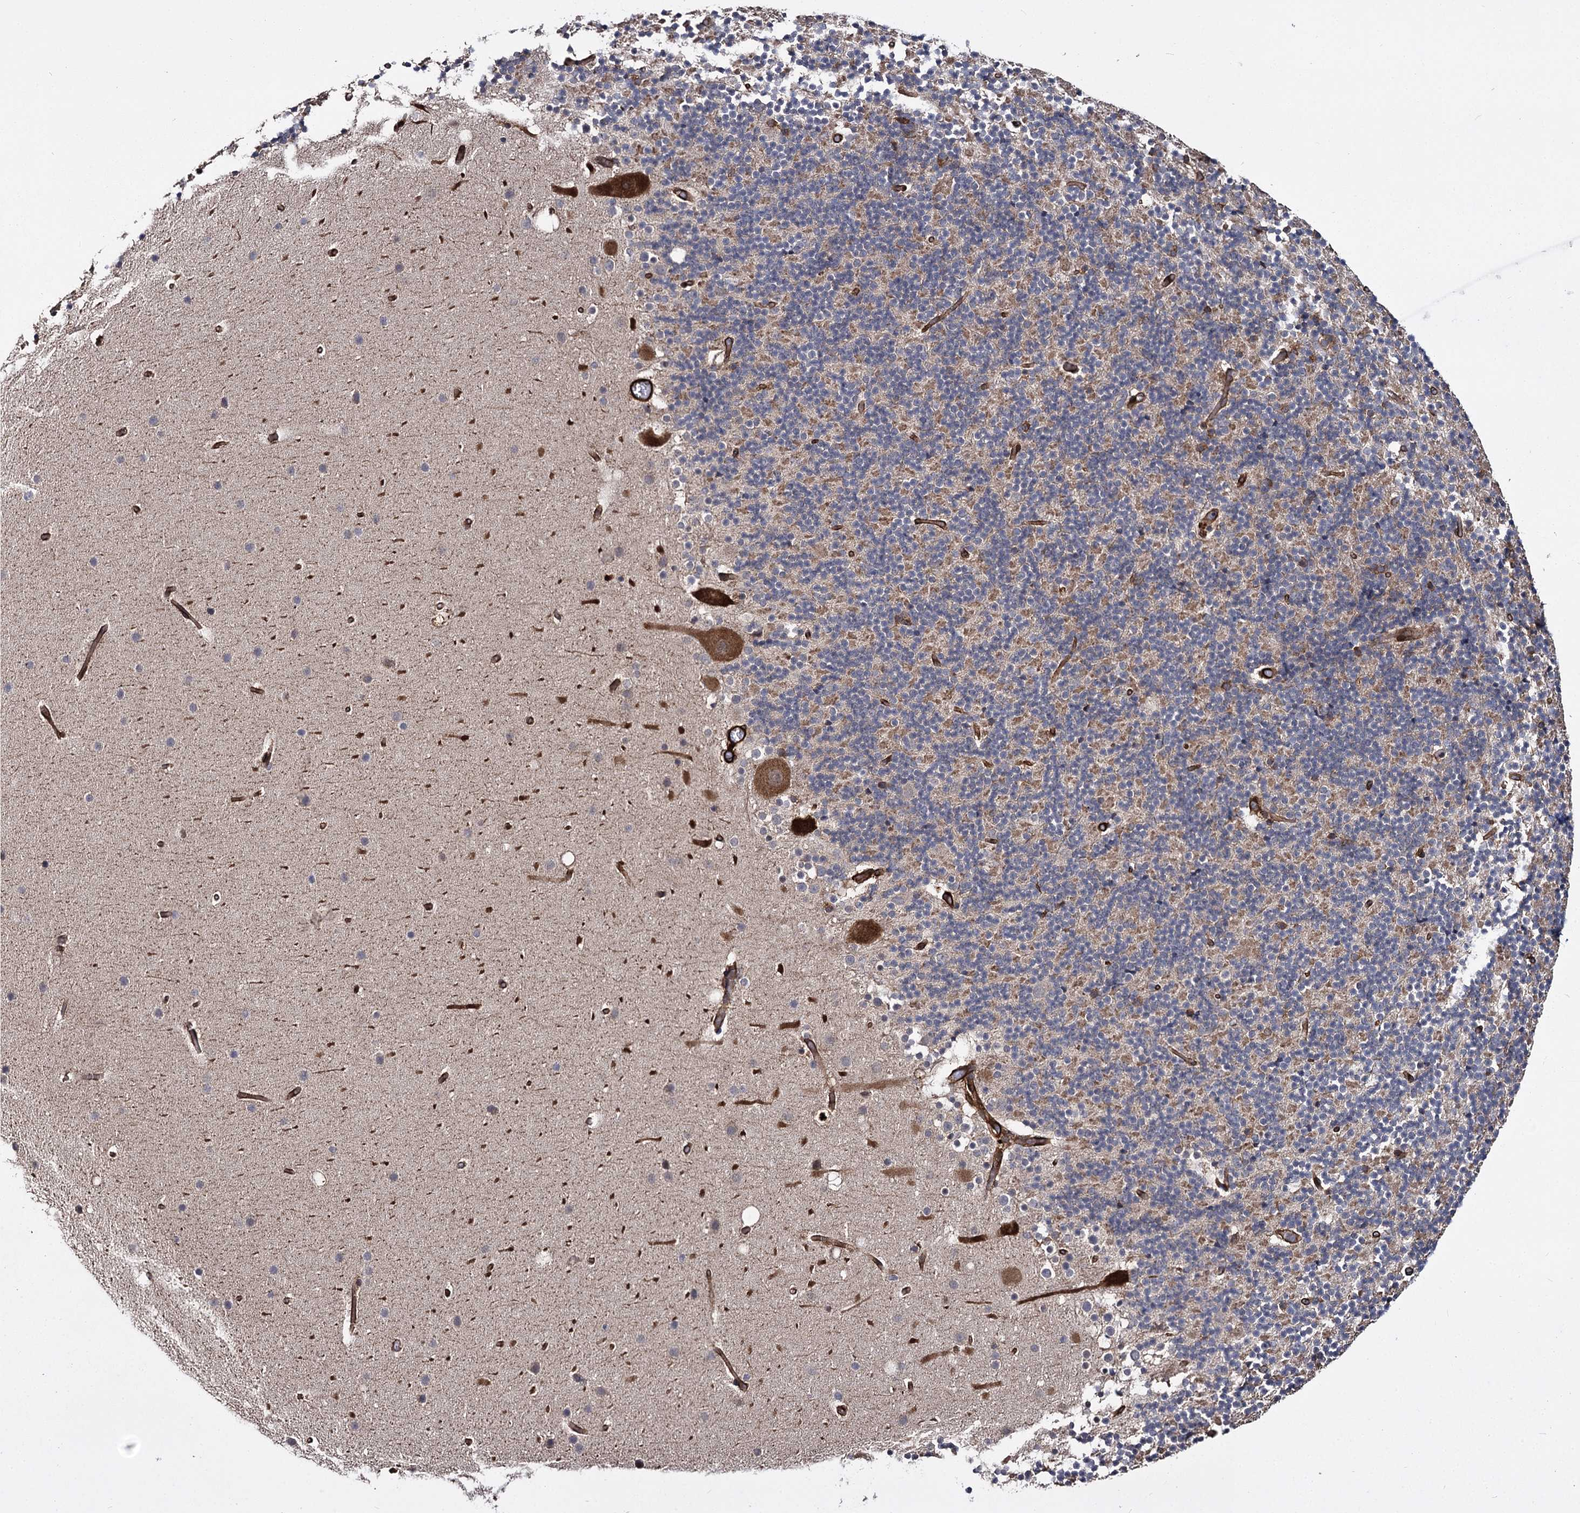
{"staining": {"intensity": "moderate", "quantity": "<25%", "location": "cytoplasmic/membranous"}, "tissue": "cerebellum", "cell_type": "Cells in granular layer", "image_type": "normal", "snomed": [{"axis": "morphology", "description": "Normal tissue, NOS"}, {"axis": "topography", "description": "Cerebellum"}], "caption": "Cerebellum stained for a protein exhibits moderate cytoplasmic/membranous positivity in cells in granular layer. The protein of interest is shown in brown color, while the nuclei are stained blue.", "gene": "MYO1C", "patient": {"sex": "male", "age": 57}}